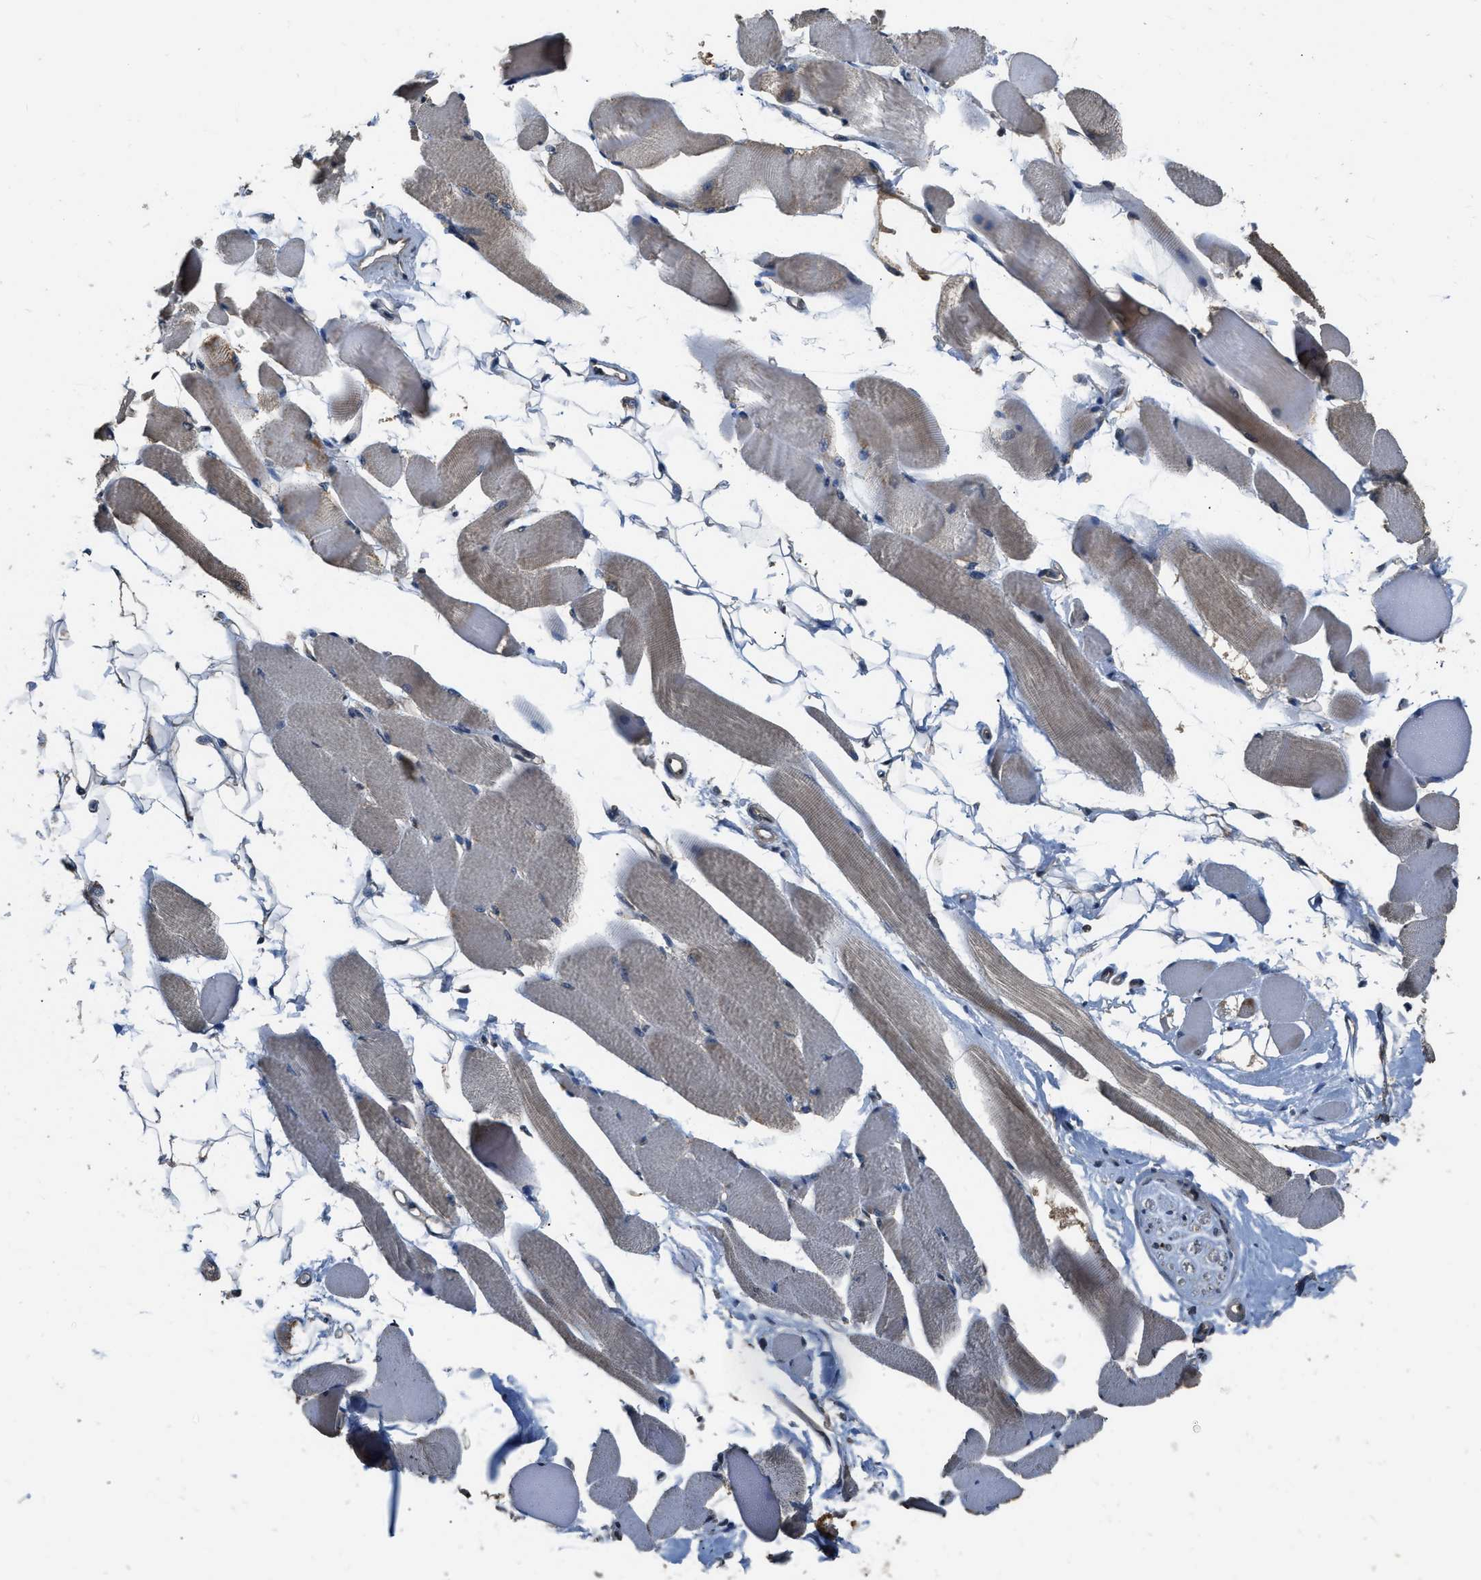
{"staining": {"intensity": "weak", "quantity": "25%-75%", "location": "cytoplasmic/membranous"}, "tissue": "skeletal muscle", "cell_type": "Myocytes", "image_type": "normal", "snomed": [{"axis": "morphology", "description": "Normal tissue, NOS"}, {"axis": "topography", "description": "Skeletal muscle"}, {"axis": "topography", "description": "Peripheral nerve tissue"}], "caption": "Human skeletal muscle stained with a brown dye reveals weak cytoplasmic/membranous positive positivity in approximately 25%-75% of myocytes.", "gene": "DENND6B", "patient": {"sex": "female", "age": 84}}